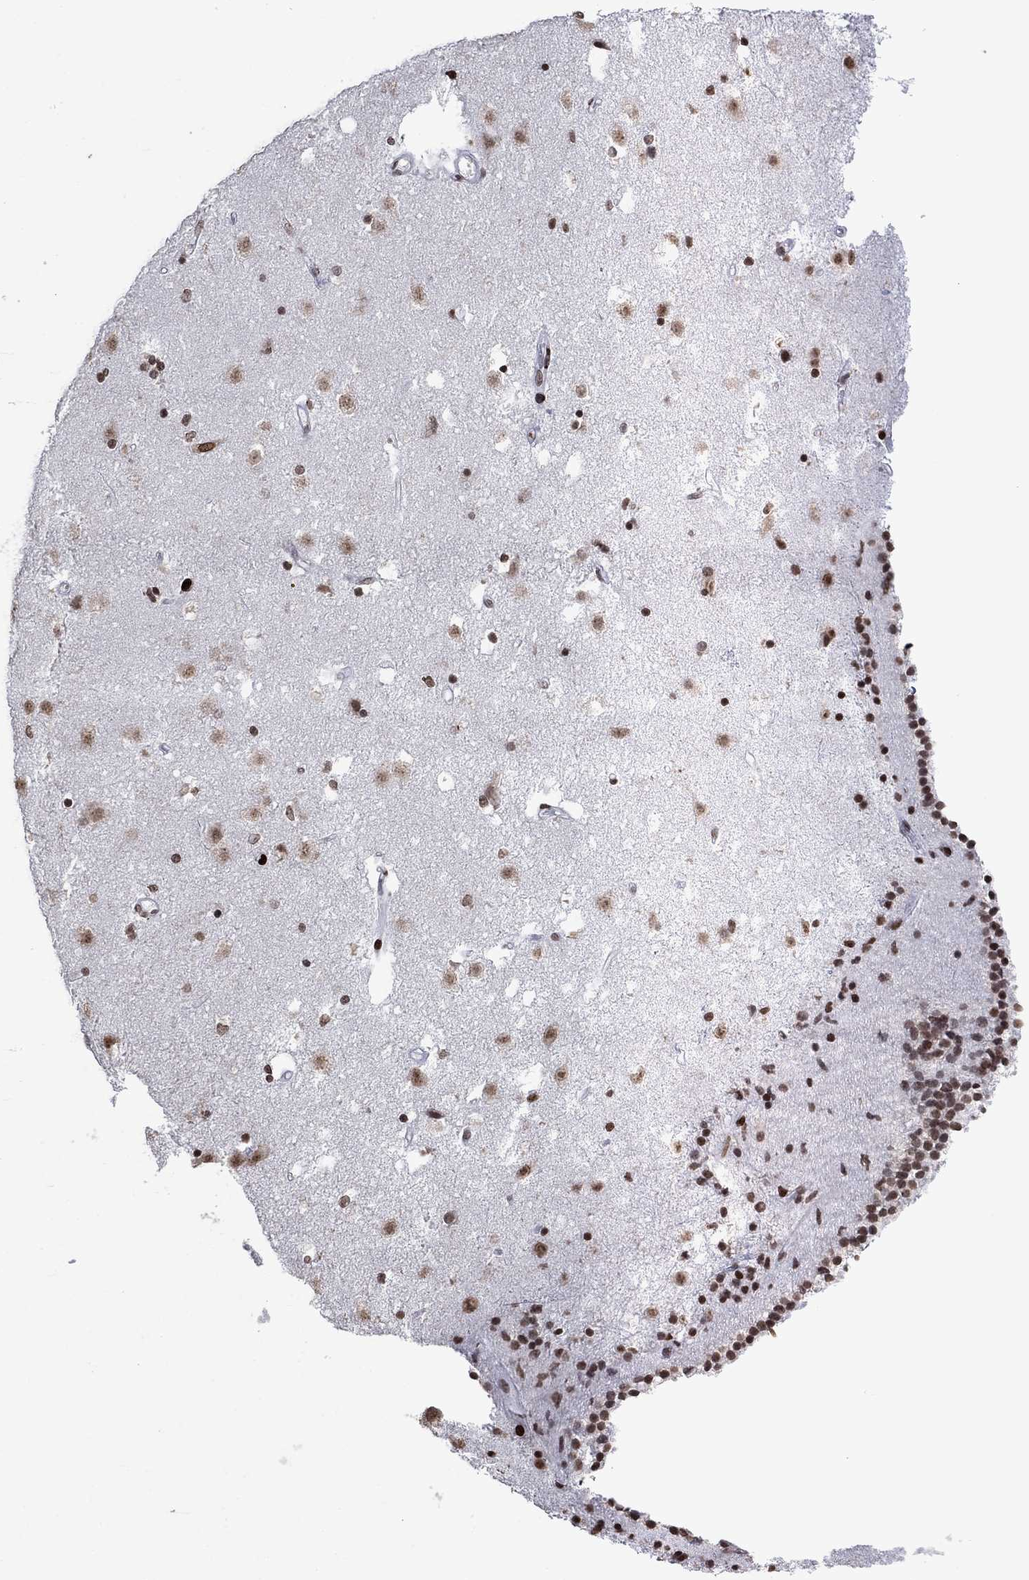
{"staining": {"intensity": "strong", "quantity": "<25%", "location": "nuclear"}, "tissue": "caudate", "cell_type": "Glial cells", "image_type": "normal", "snomed": [{"axis": "morphology", "description": "Normal tissue, NOS"}, {"axis": "topography", "description": "Lateral ventricle wall"}], "caption": "Immunohistochemistry (DAB (3,3'-diaminobenzidine)) staining of normal caudate displays strong nuclear protein staining in approximately <25% of glial cells. The protein of interest is shown in brown color, while the nuclei are stained blue.", "gene": "SRSF3", "patient": {"sex": "female", "age": 71}}